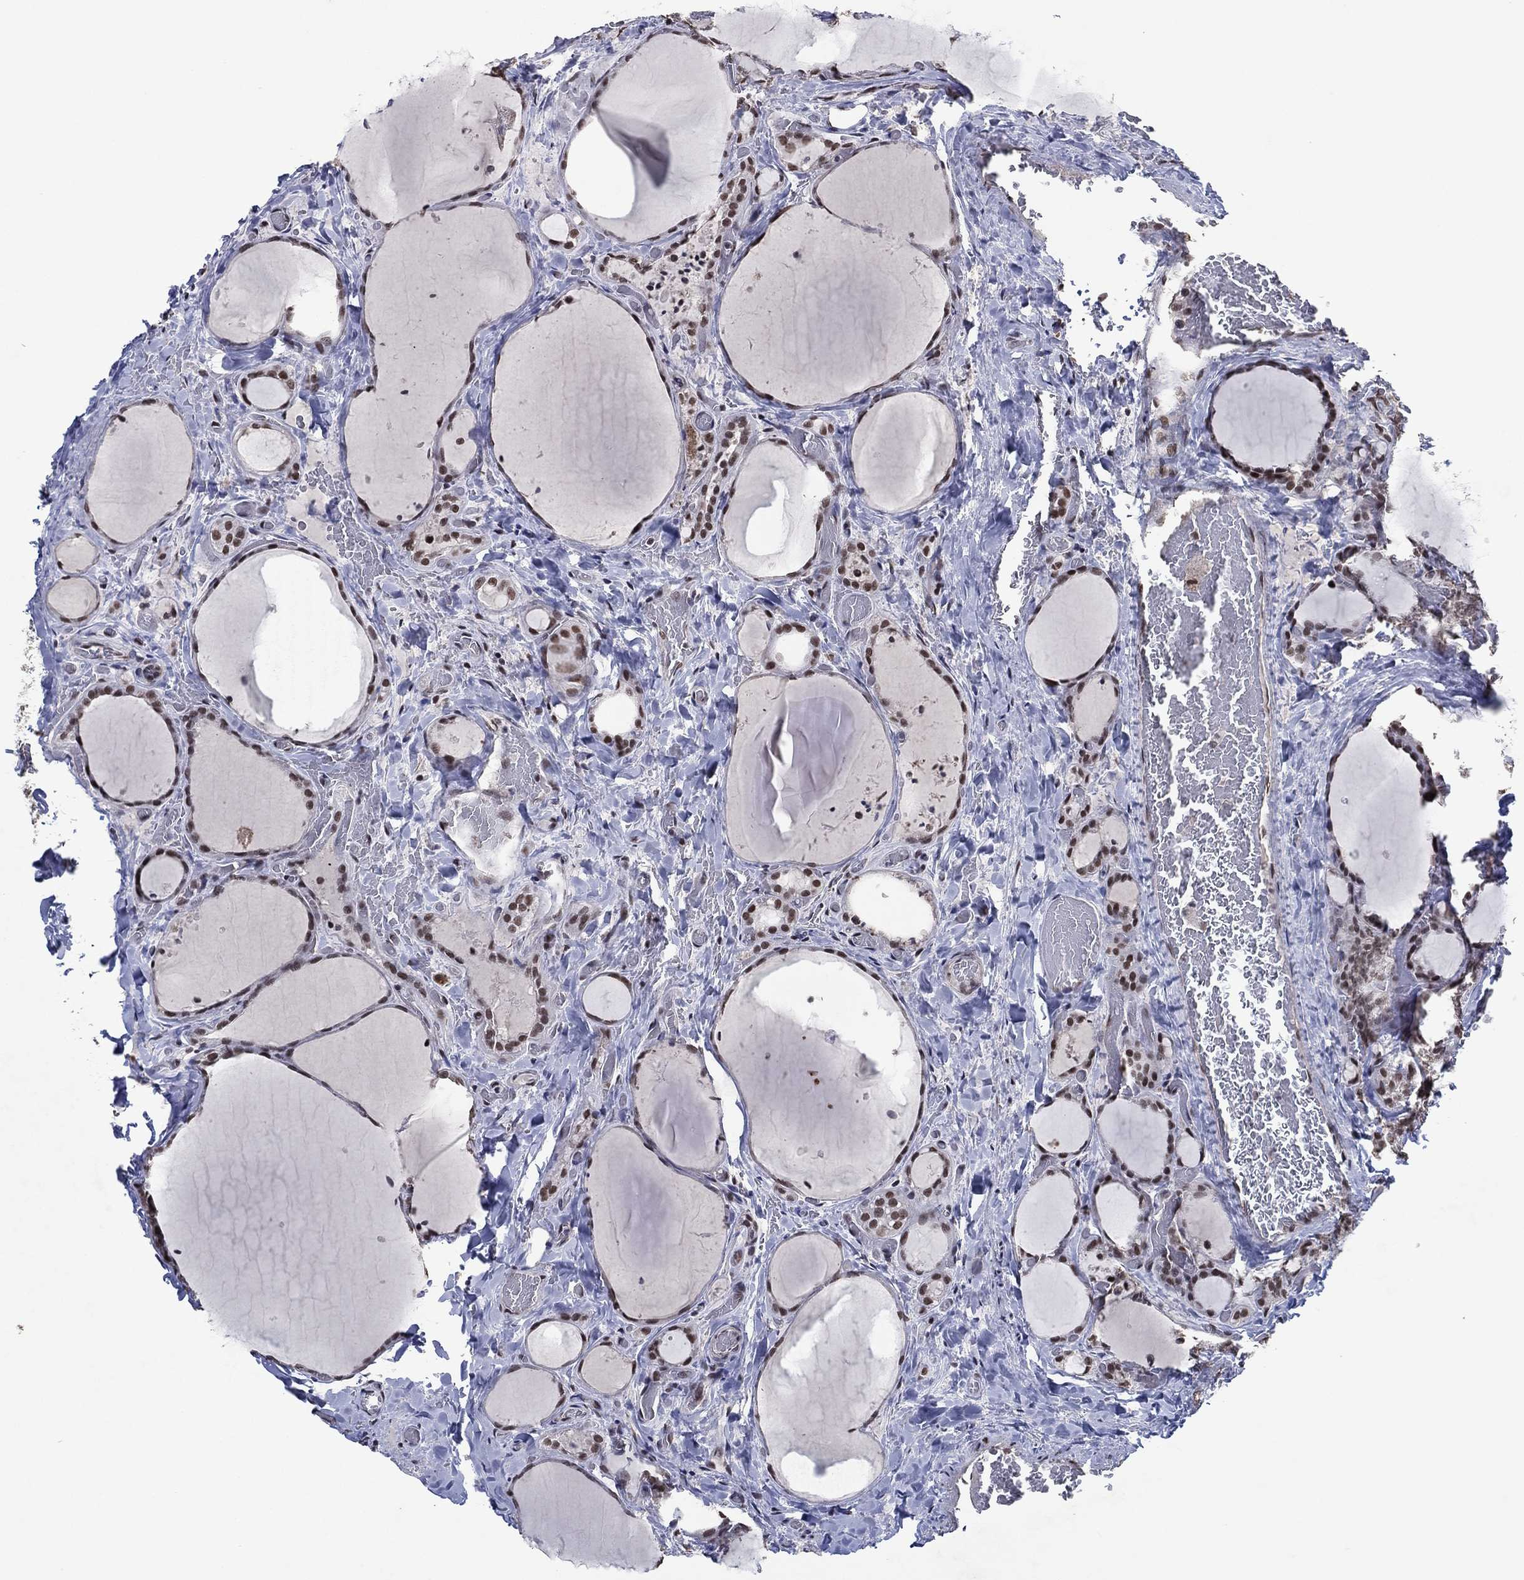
{"staining": {"intensity": "moderate", "quantity": "25%-75%", "location": "nuclear"}, "tissue": "thyroid cancer", "cell_type": "Tumor cells", "image_type": "cancer", "snomed": [{"axis": "morphology", "description": "Papillary adenocarcinoma, NOS"}, {"axis": "topography", "description": "Thyroid gland"}], "caption": "Protein expression analysis of human thyroid papillary adenocarcinoma reveals moderate nuclear staining in approximately 25%-75% of tumor cells.", "gene": "ZBTB42", "patient": {"sex": "female", "age": 39}}